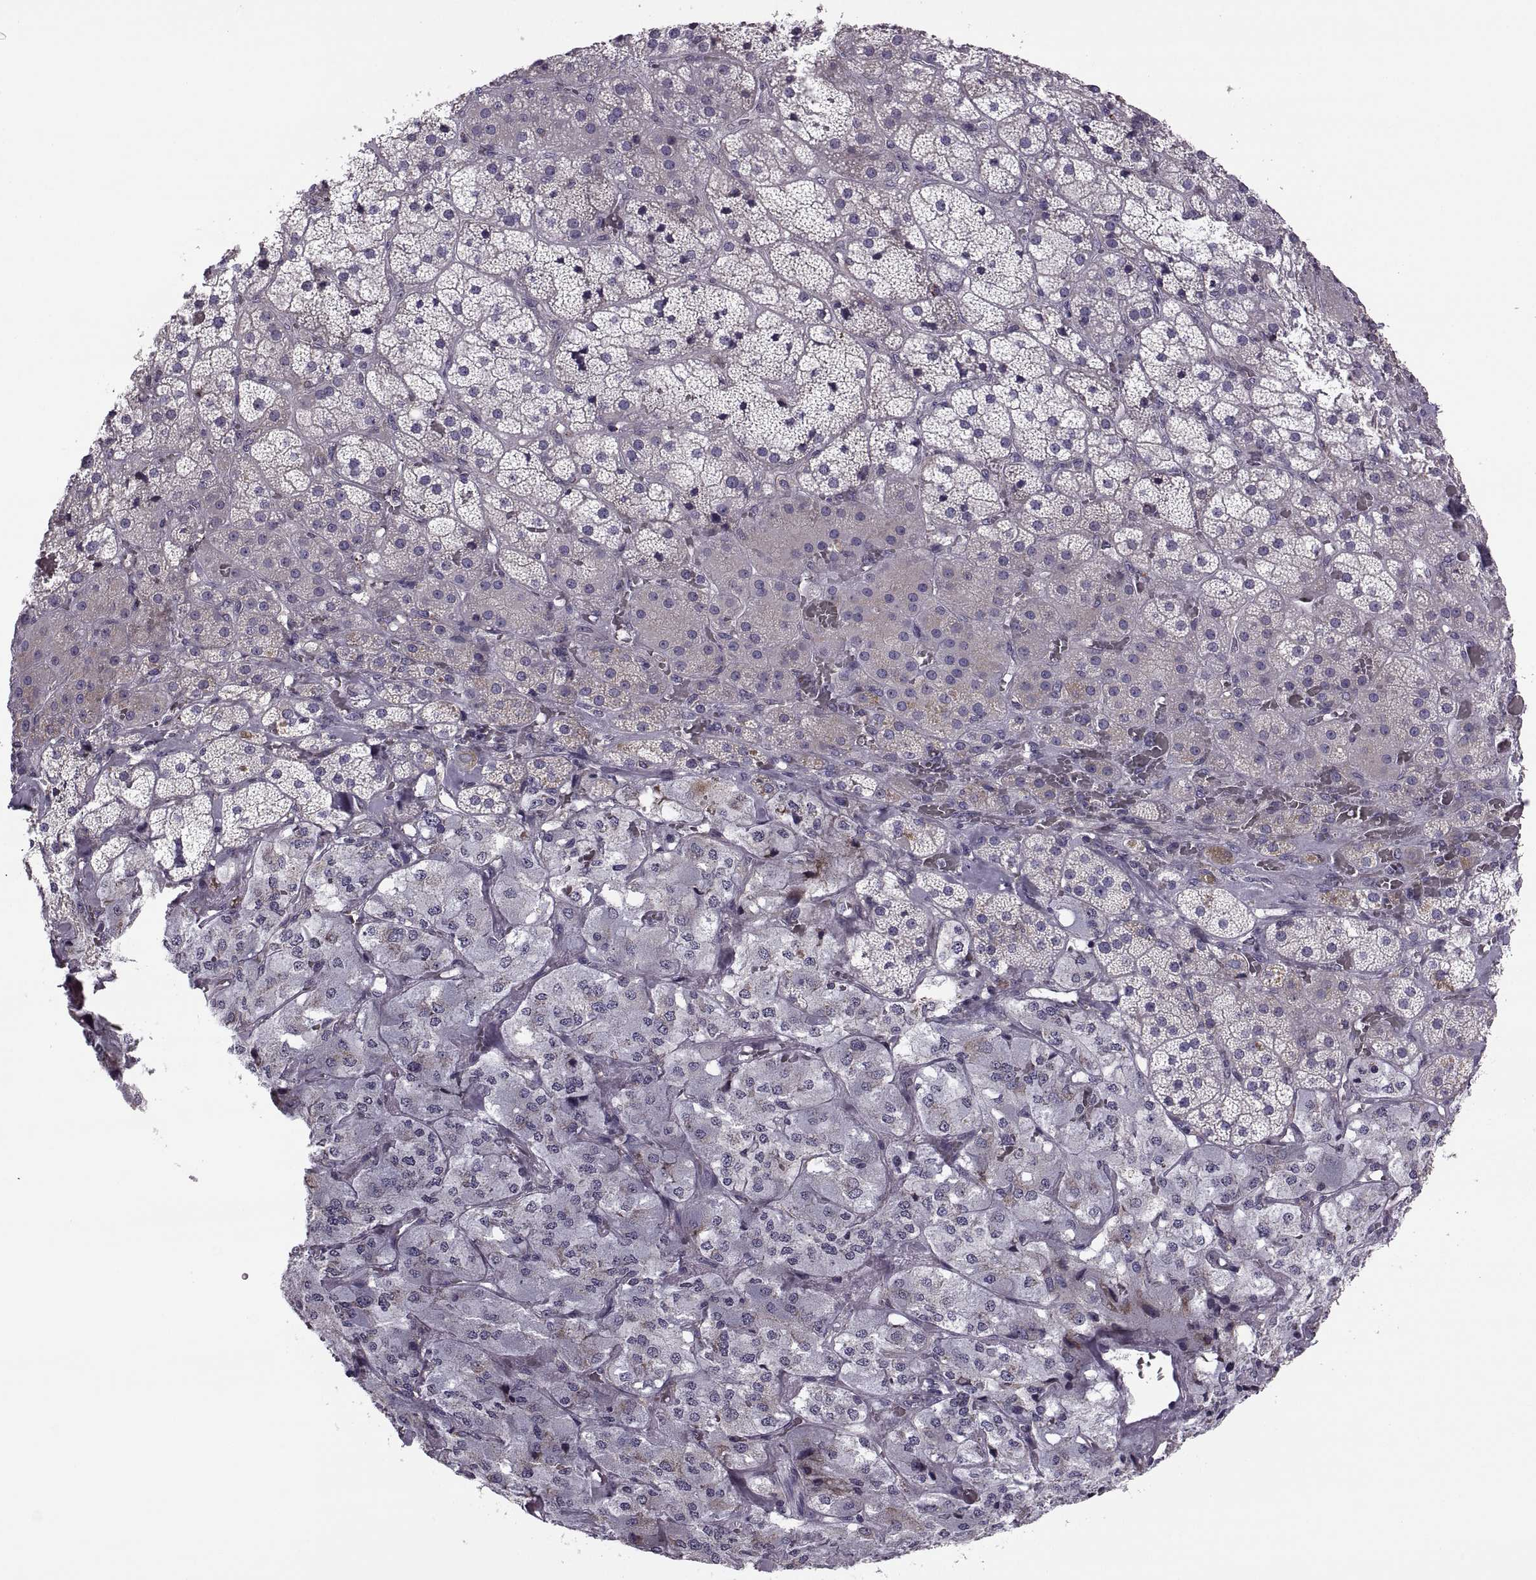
{"staining": {"intensity": "negative", "quantity": "none", "location": "none"}, "tissue": "adrenal gland", "cell_type": "Glandular cells", "image_type": "normal", "snomed": [{"axis": "morphology", "description": "Normal tissue, NOS"}, {"axis": "topography", "description": "Adrenal gland"}], "caption": "DAB immunohistochemical staining of benign adrenal gland displays no significant positivity in glandular cells.", "gene": "LETM2", "patient": {"sex": "male", "age": 57}}